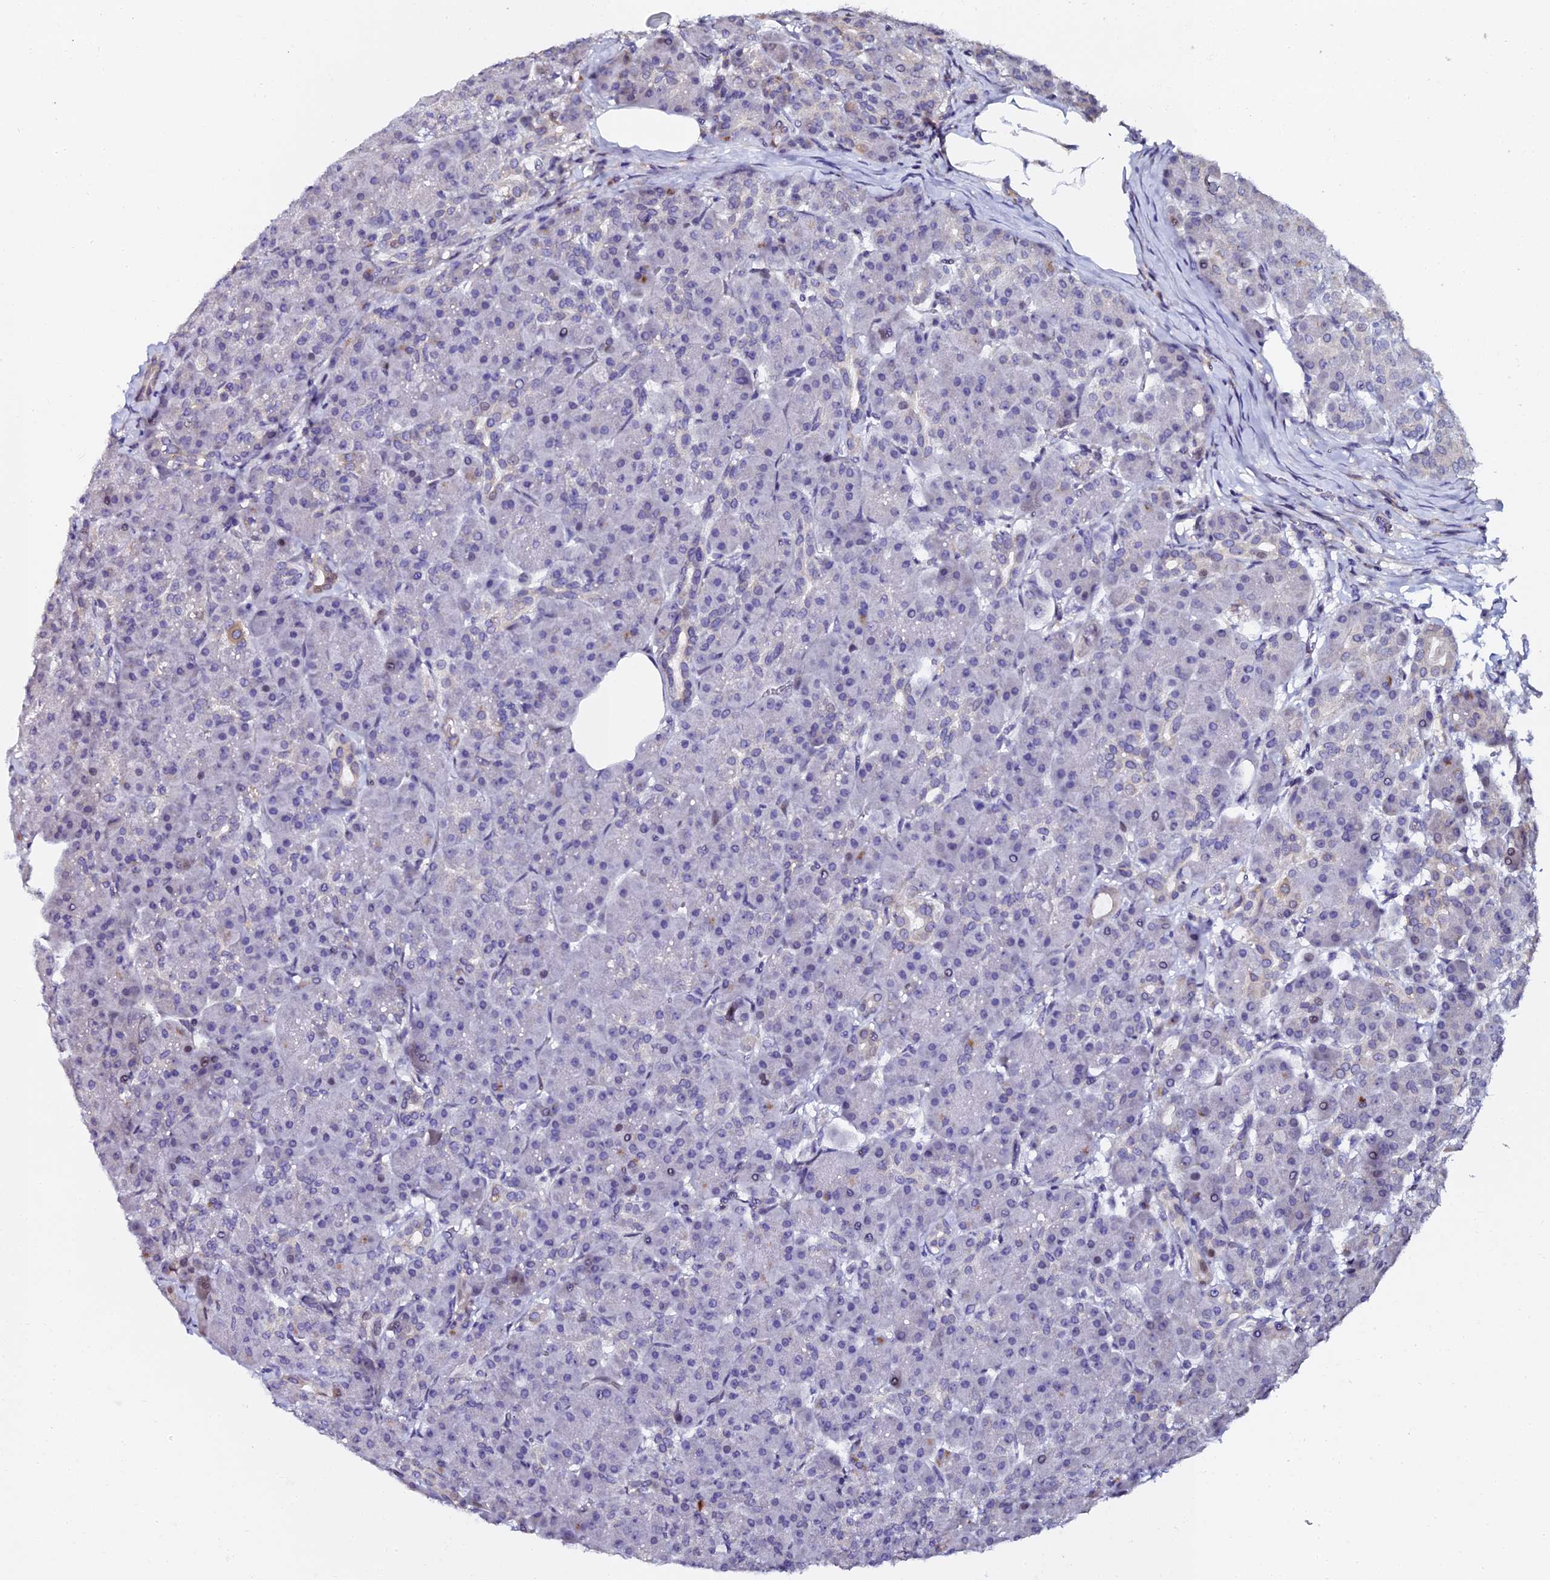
{"staining": {"intensity": "negative", "quantity": "none", "location": "none"}, "tissue": "pancreas", "cell_type": "Exocrine glandular cells", "image_type": "normal", "snomed": [{"axis": "morphology", "description": "Normal tissue, NOS"}, {"axis": "topography", "description": "Pancreas"}], "caption": "Photomicrograph shows no protein positivity in exocrine glandular cells of normal pancreas. The staining is performed using DAB brown chromogen with nuclei counter-stained in using hematoxylin.", "gene": "GPN3", "patient": {"sex": "male", "age": 63}}